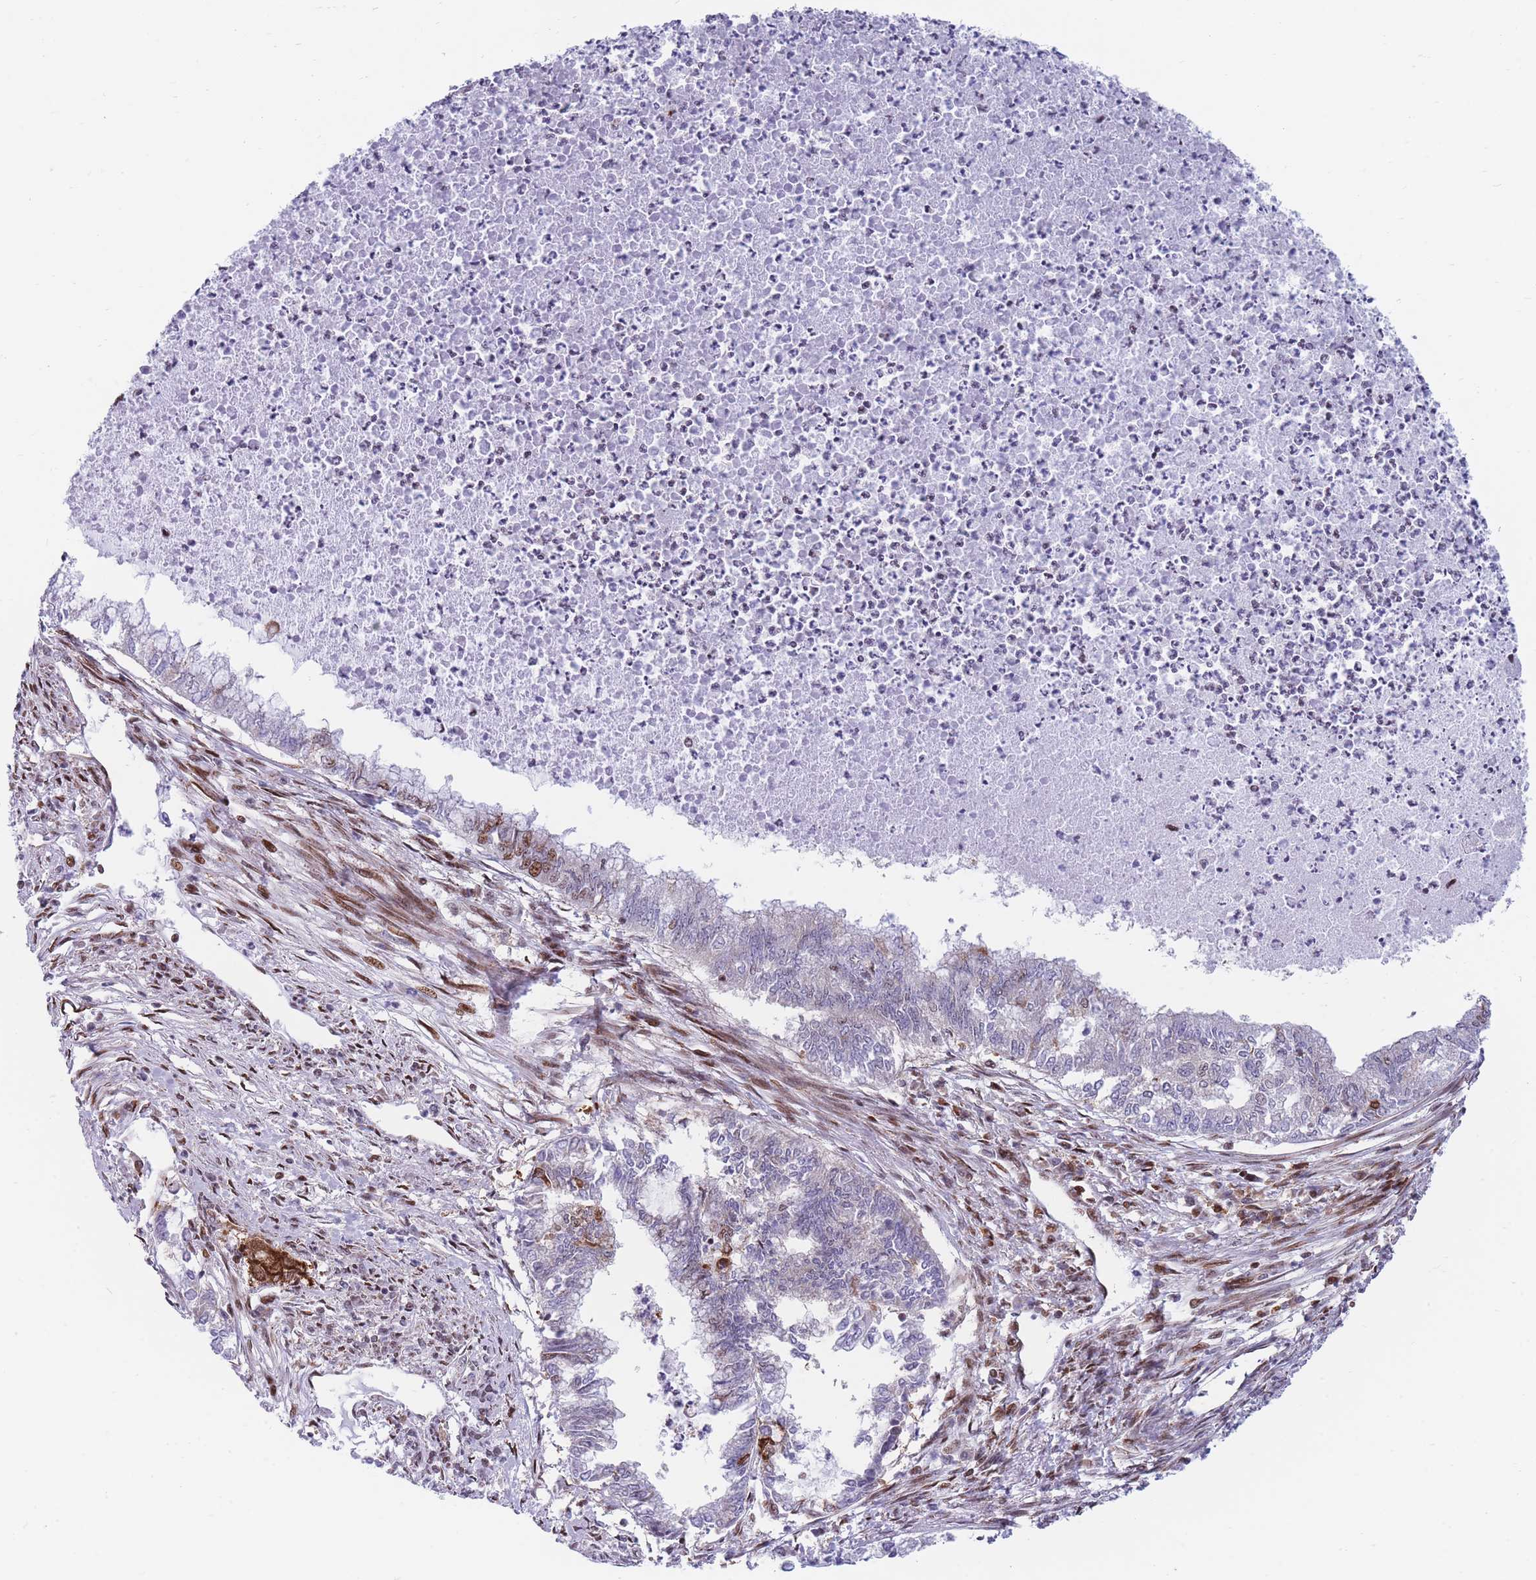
{"staining": {"intensity": "moderate", "quantity": "<25%", "location": "cytoplasmic/membranous,nuclear"}, "tissue": "endometrial cancer", "cell_type": "Tumor cells", "image_type": "cancer", "snomed": [{"axis": "morphology", "description": "Adenocarcinoma, NOS"}, {"axis": "topography", "description": "Endometrium"}], "caption": "A brown stain highlights moderate cytoplasmic/membranous and nuclear expression of a protein in adenocarcinoma (endometrial) tumor cells.", "gene": "DNAJC3", "patient": {"sex": "female", "age": 79}}